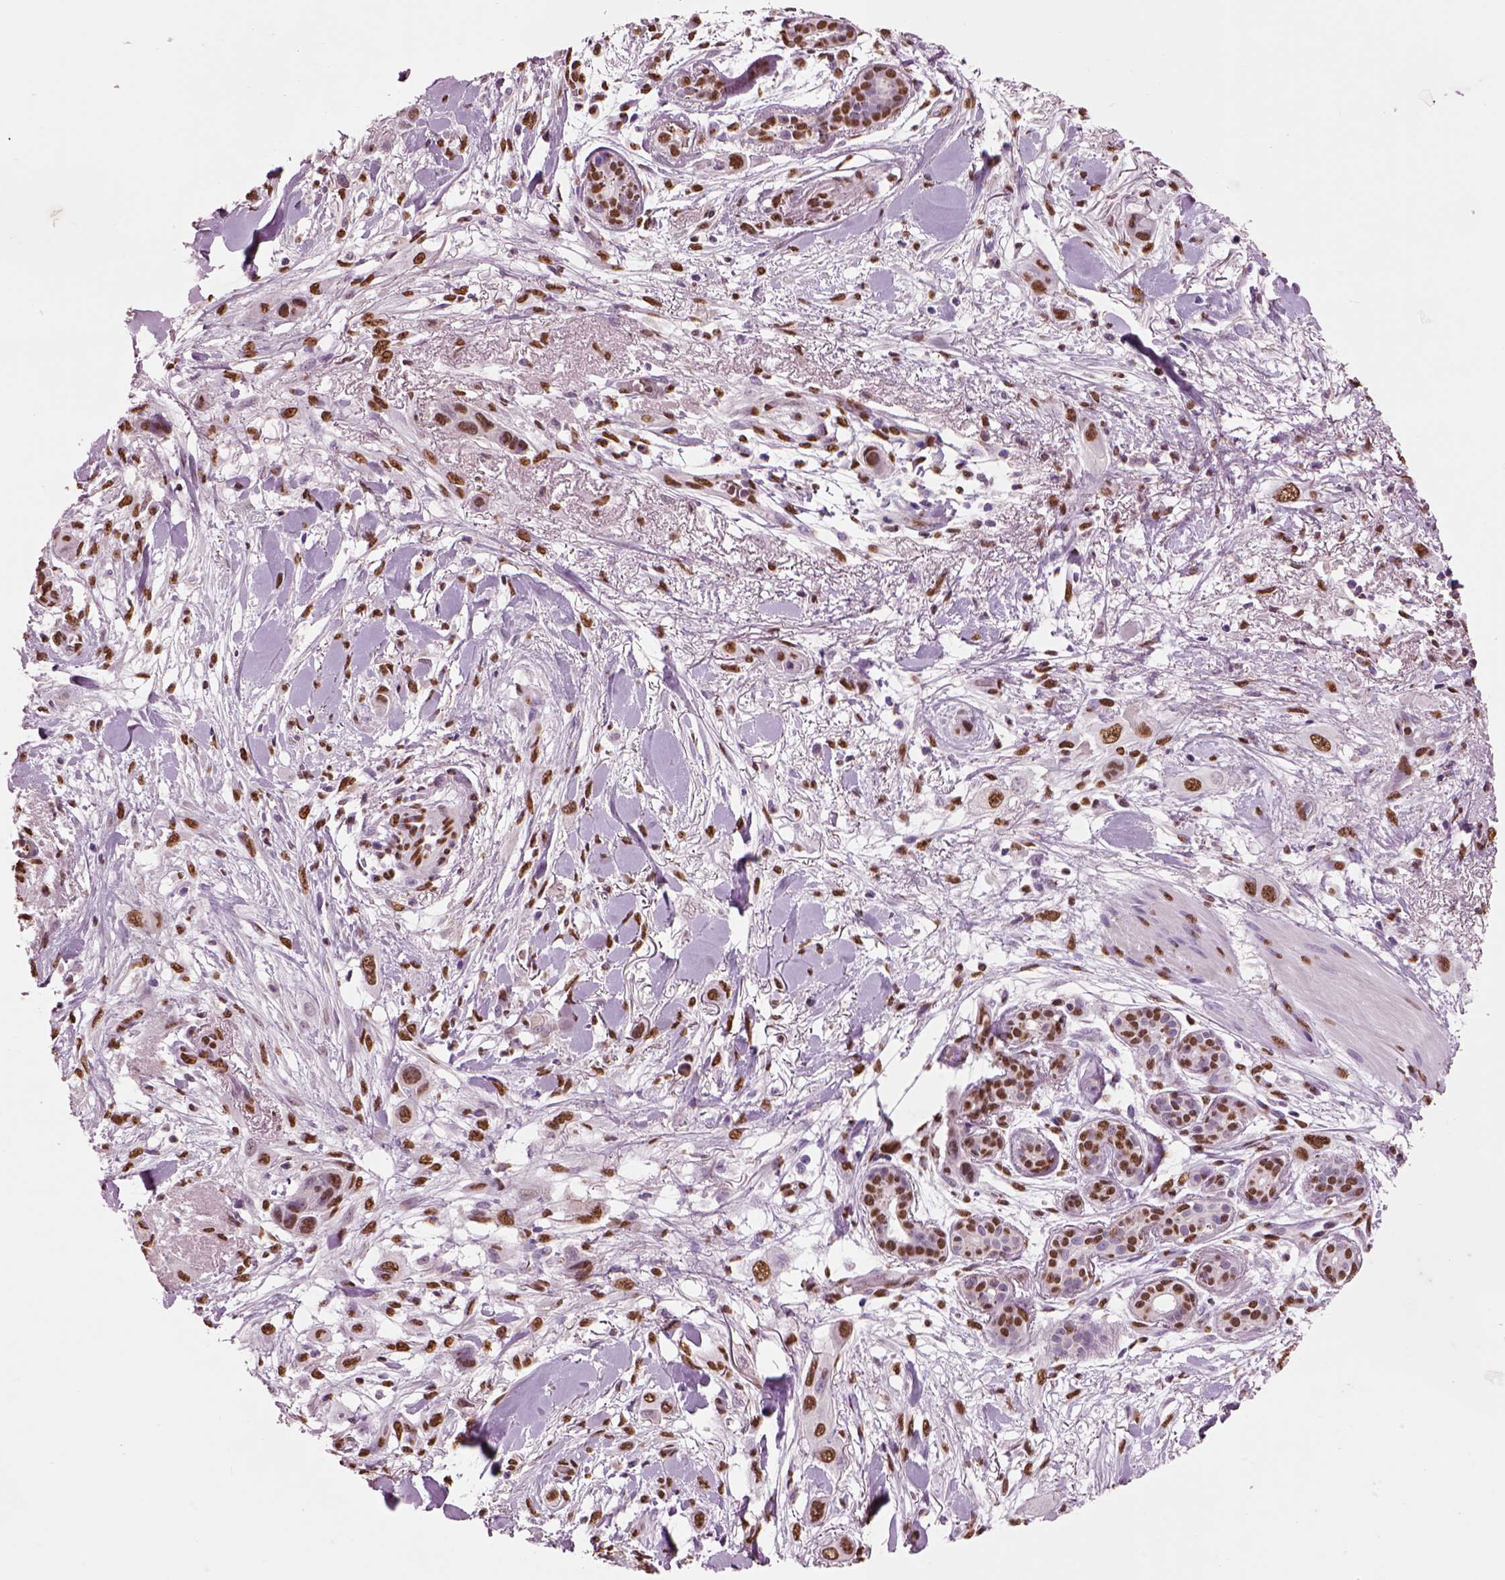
{"staining": {"intensity": "moderate", "quantity": ">75%", "location": "nuclear"}, "tissue": "skin cancer", "cell_type": "Tumor cells", "image_type": "cancer", "snomed": [{"axis": "morphology", "description": "Squamous cell carcinoma, NOS"}, {"axis": "topography", "description": "Skin"}], "caption": "Immunohistochemistry (IHC) of skin squamous cell carcinoma exhibits medium levels of moderate nuclear positivity in about >75% of tumor cells.", "gene": "DDX3X", "patient": {"sex": "male", "age": 79}}